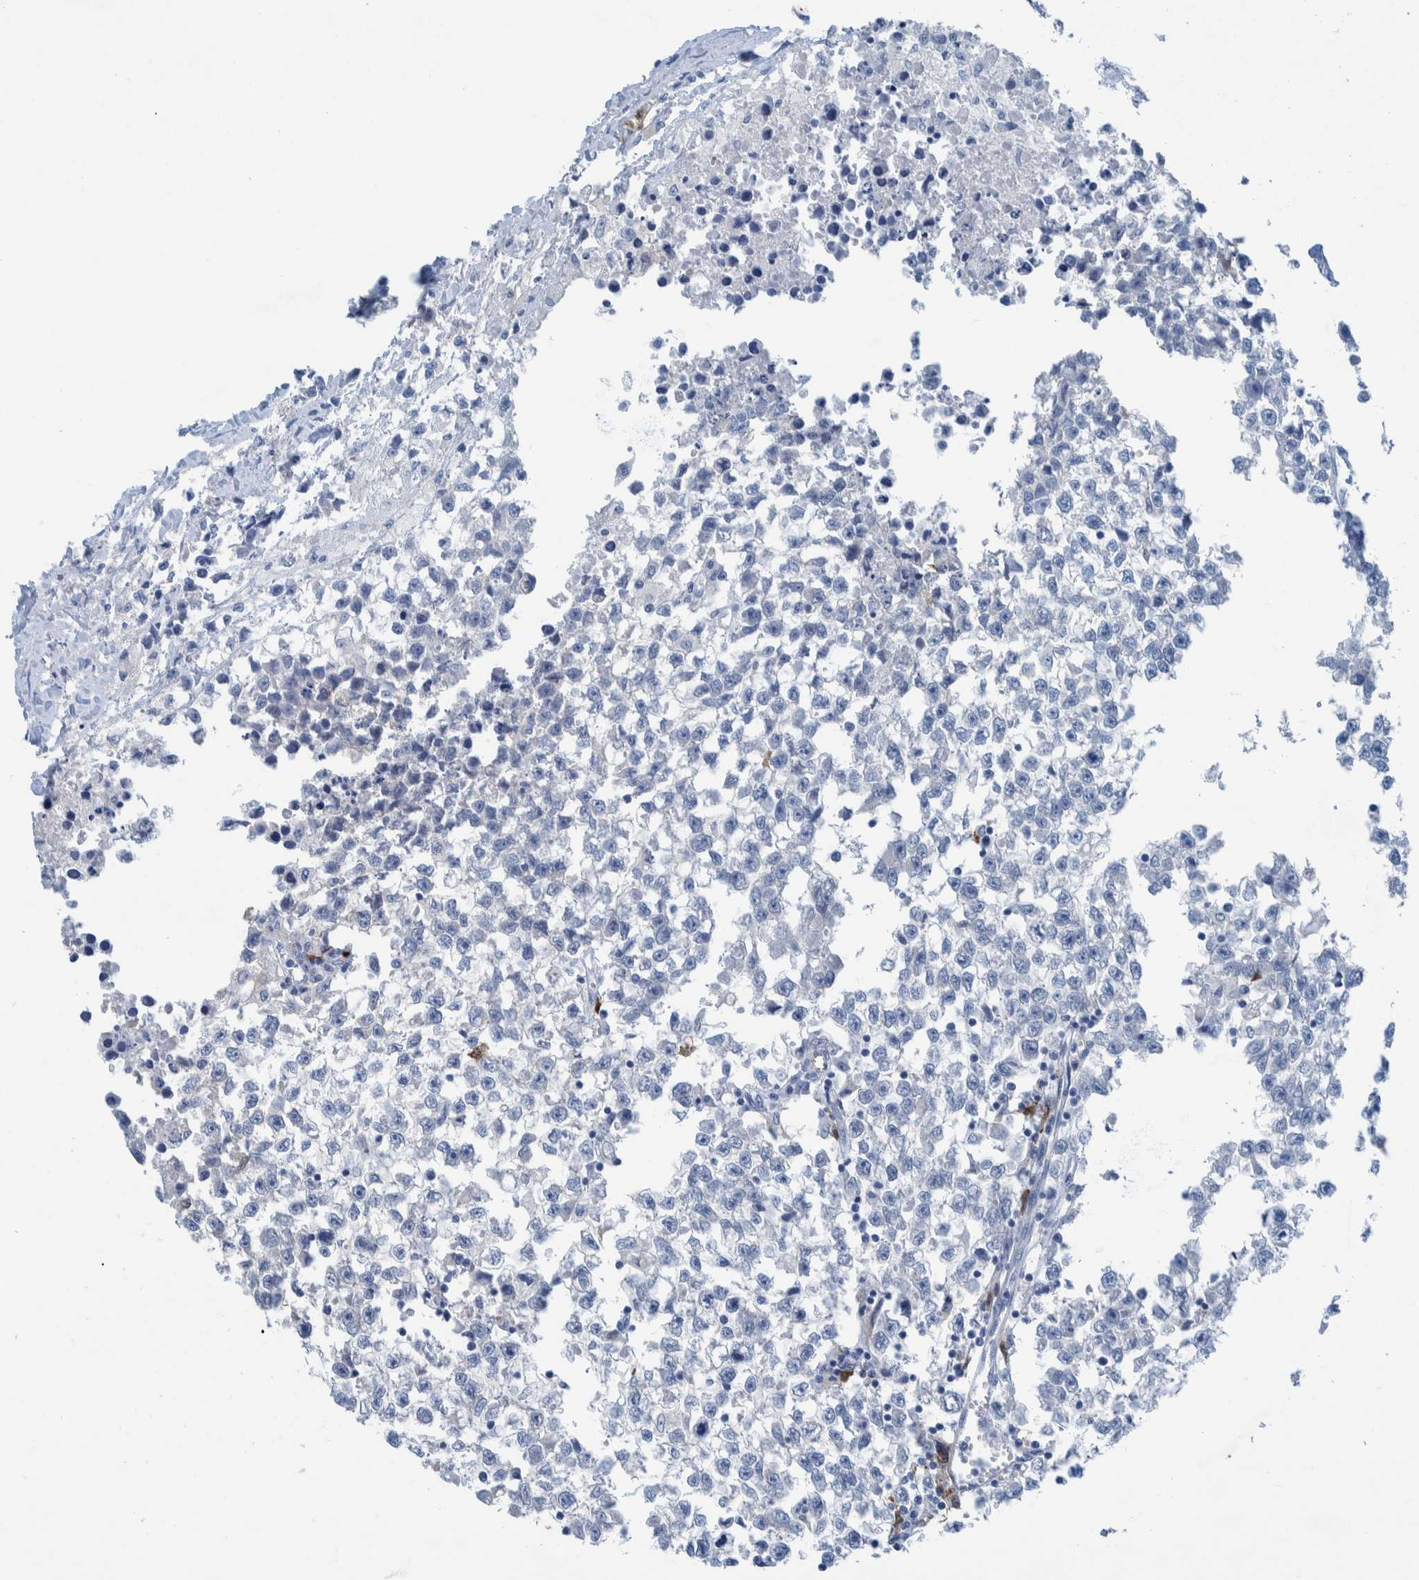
{"staining": {"intensity": "negative", "quantity": "none", "location": "none"}, "tissue": "testis cancer", "cell_type": "Tumor cells", "image_type": "cancer", "snomed": [{"axis": "morphology", "description": "Seminoma, NOS"}, {"axis": "morphology", "description": "Carcinoma, Embryonal, NOS"}, {"axis": "topography", "description": "Testis"}], "caption": "Image shows no significant protein positivity in tumor cells of embryonal carcinoma (testis).", "gene": "IDO1", "patient": {"sex": "male", "age": 51}}